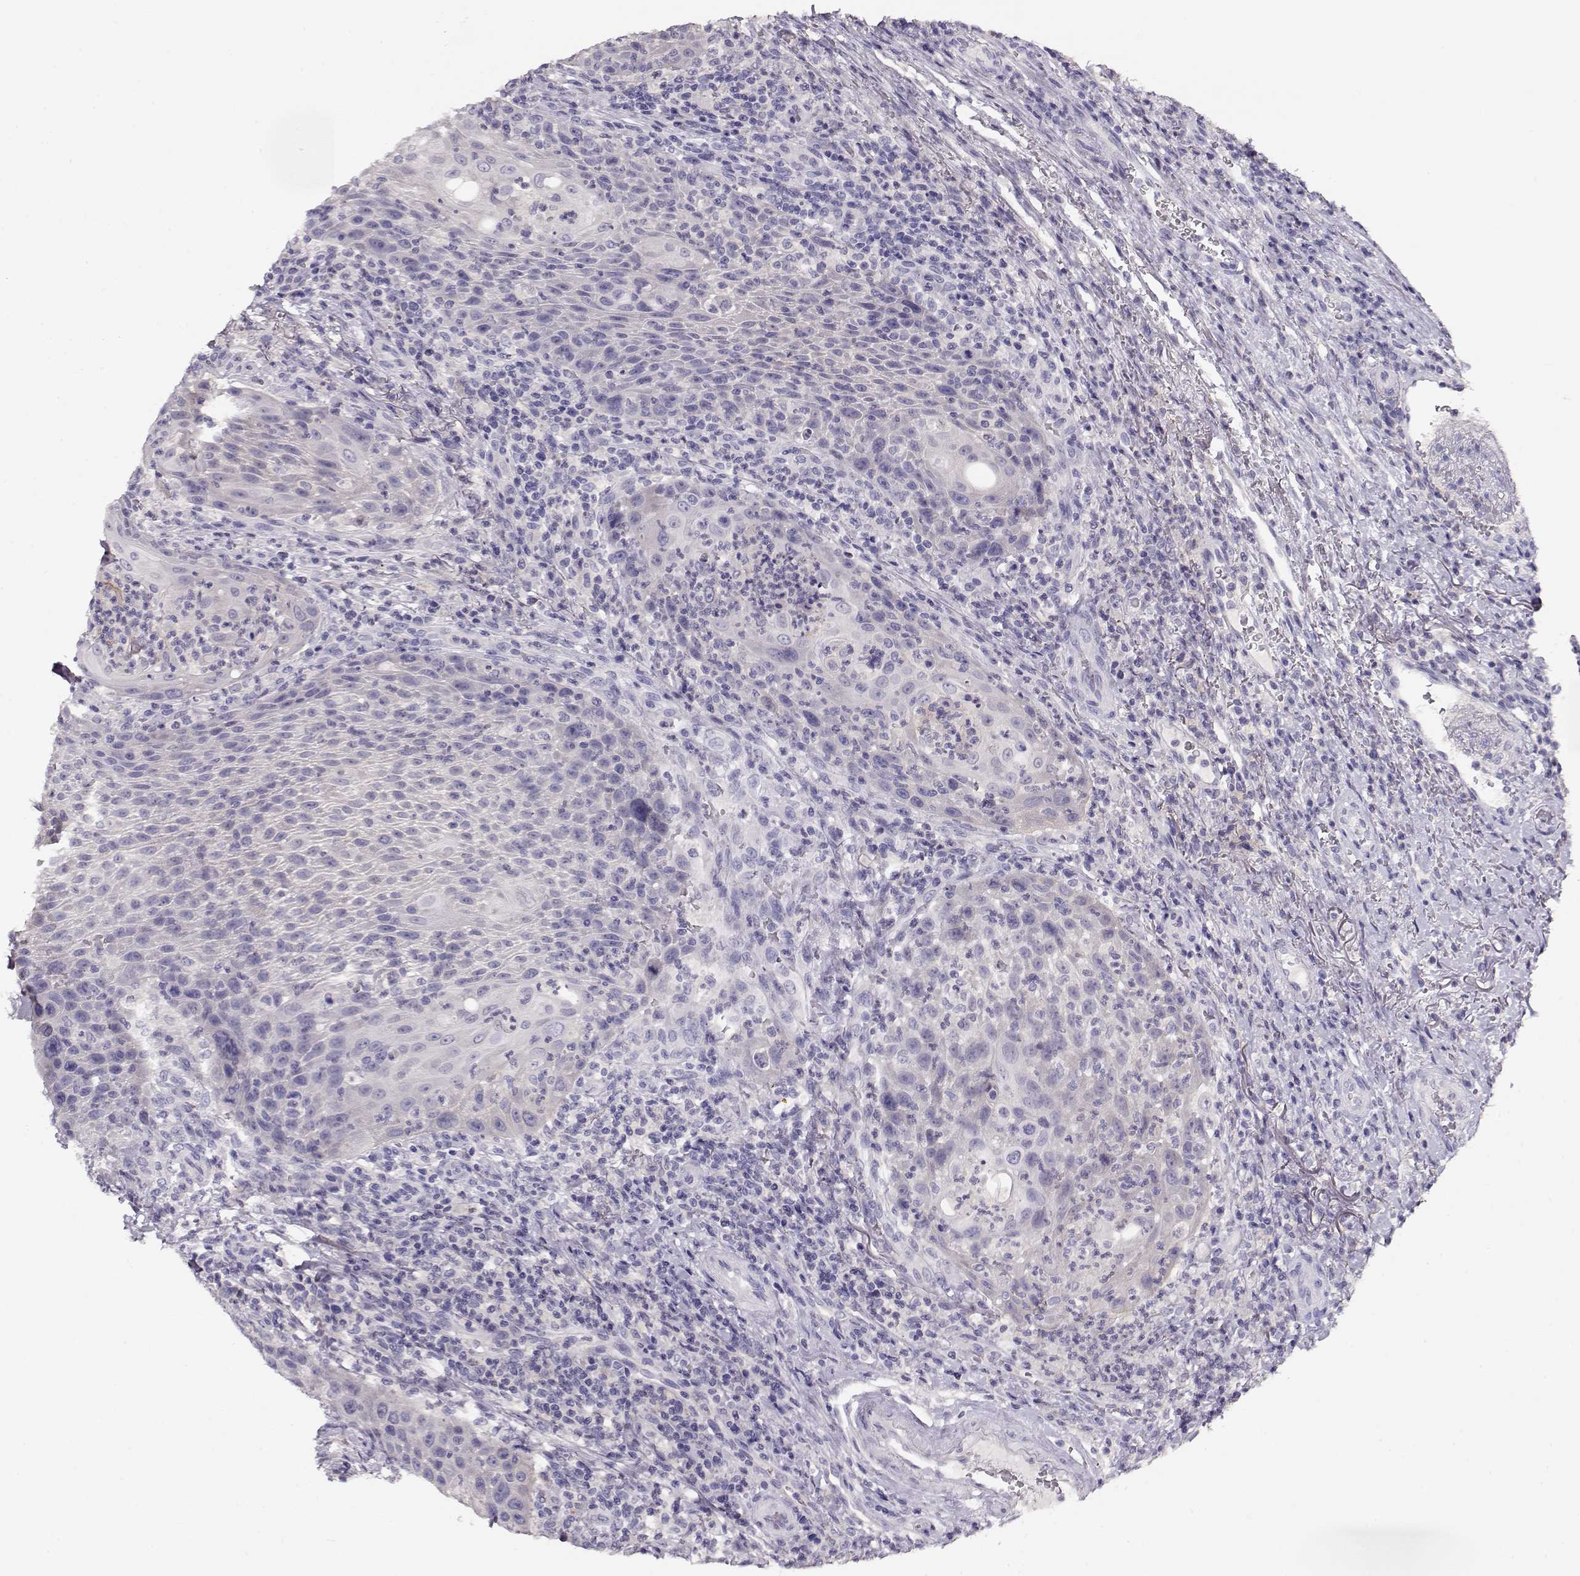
{"staining": {"intensity": "negative", "quantity": "none", "location": "none"}, "tissue": "head and neck cancer", "cell_type": "Tumor cells", "image_type": "cancer", "snomed": [{"axis": "morphology", "description": "Squamous cell carcinoma, NOS"}, {"axis": "topography", "description": "Head-Neck"}], "caption": "An immunohistochemistry (IHC) histopathology image of head and neck squamous cell carcinoma is shown. There is no staining in tumor cells of head and neck squamous cell carcinoma.", "gene": "NDRG4", "patient": {"sex": "male", "age": 69}}